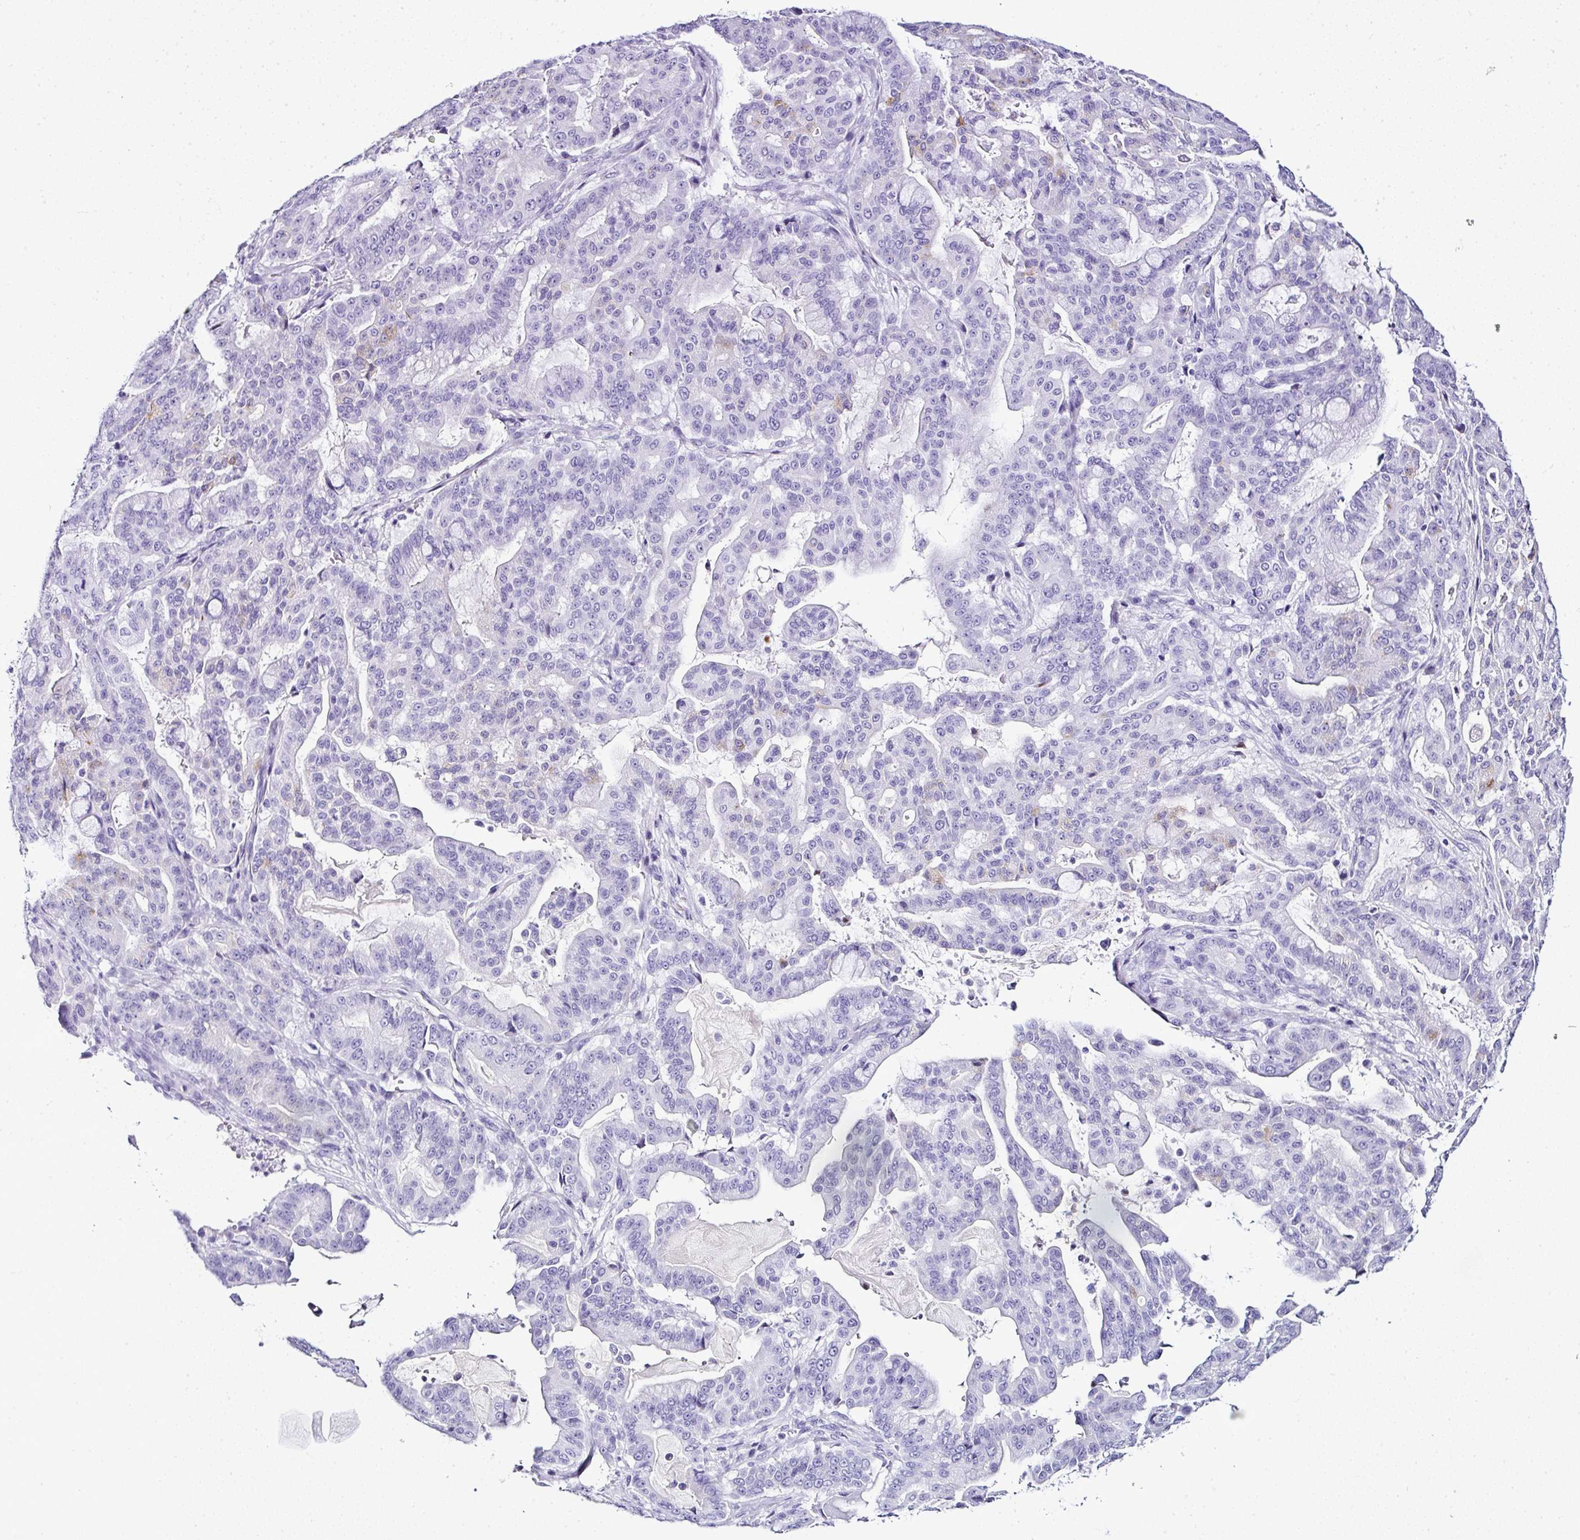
{"staining": {"intensity": "negative", "quantity": "none", "location": "none"}, "tissue": "pancreatic cancer", "cell_type": "Tumor cells", "image_type": "cancer", "snomed": [{"axis": "morphology", "description": "Adenocarcinoma, NOS"}, {"axis": "topography", "description": "Pancreas"}], "caption": "Protein analysis of adenocarcinoma (pancreatic) exhibits no significant expression in tumor cells.", "gene": "SERPINB3", "patient": {"sex": "male", "age": 63}}